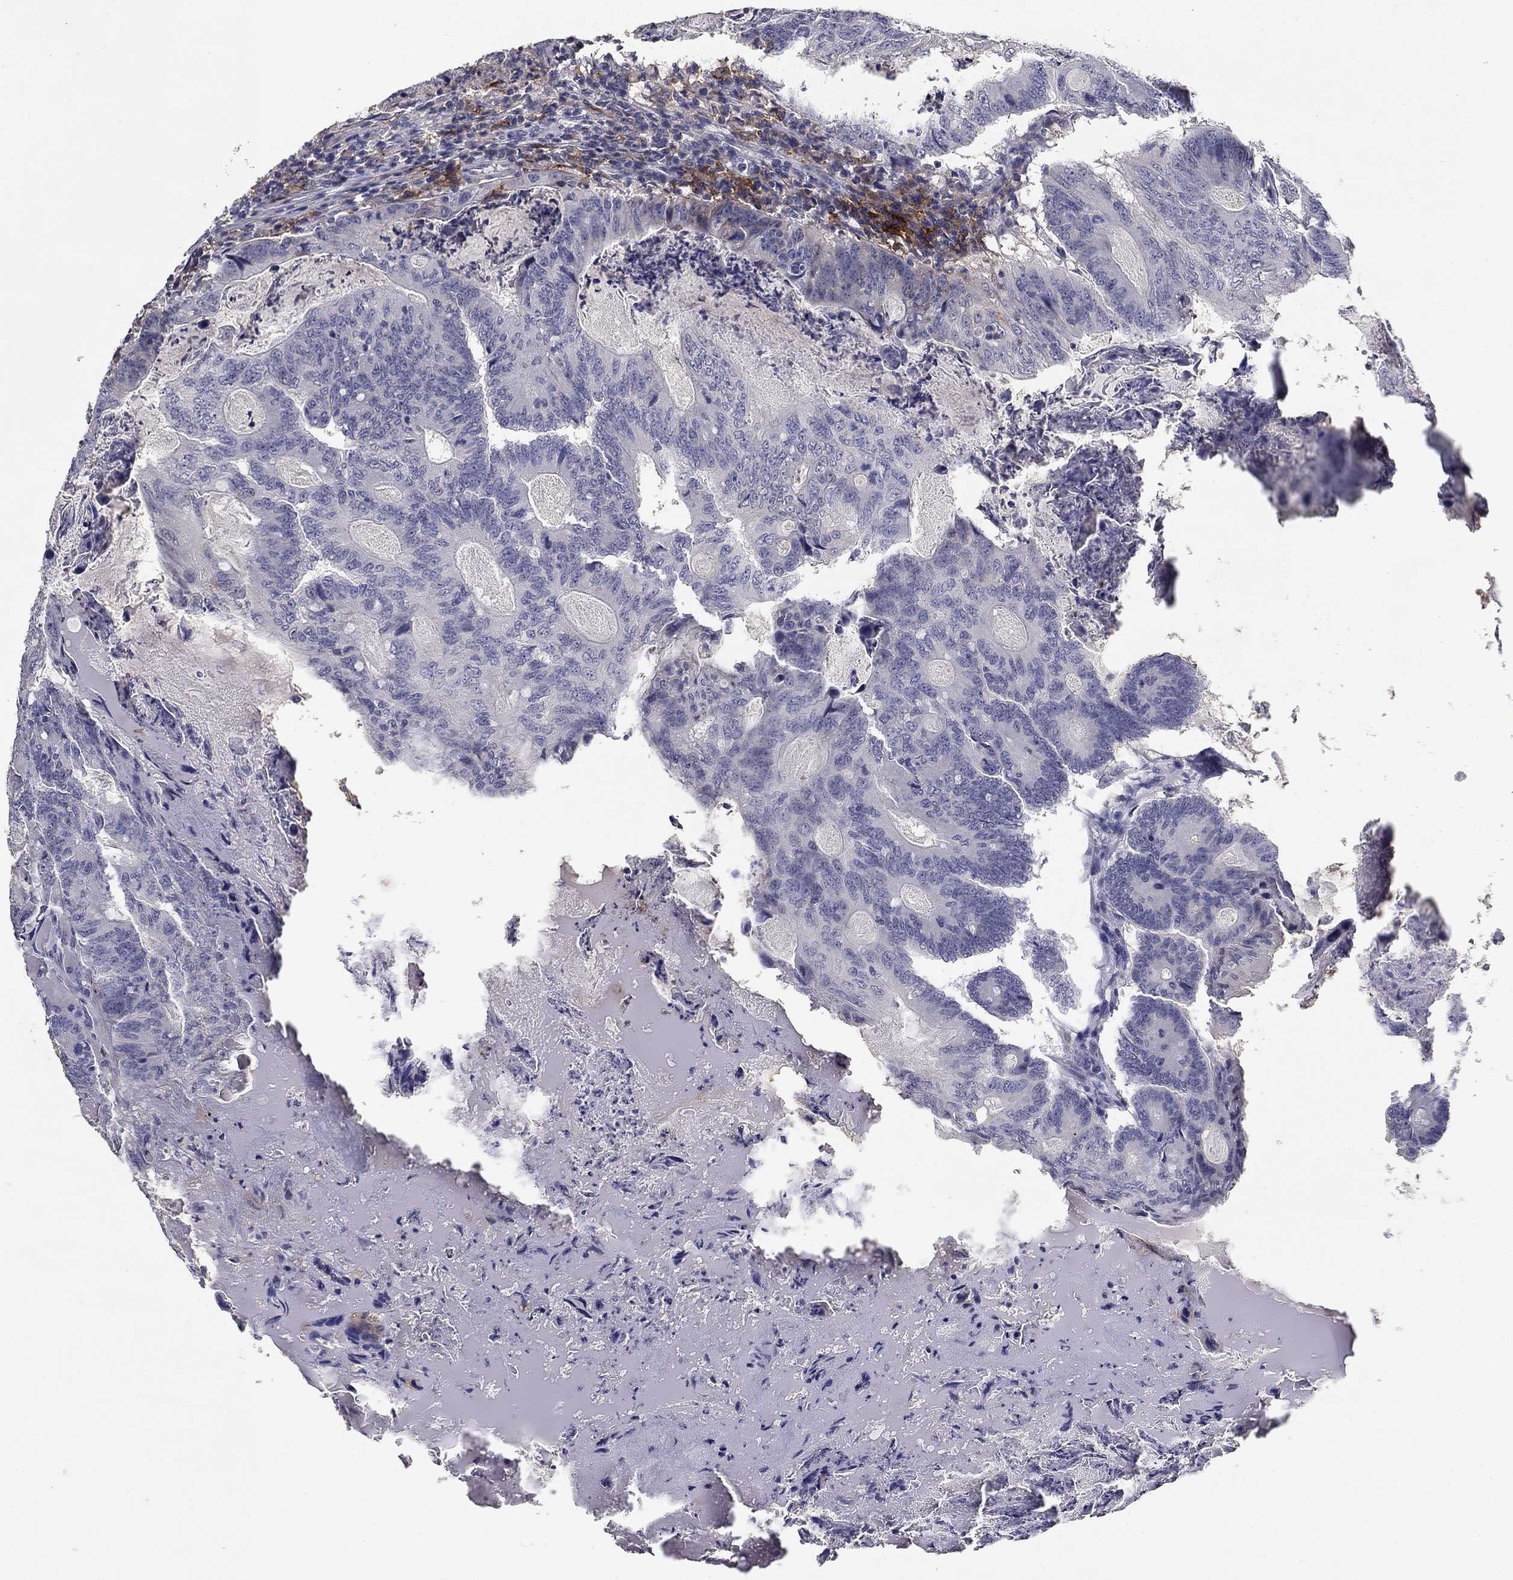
{"staining": {"intensity": "negative", "quantity": "none", "location": "none"}, "tissue": "colorectal cancer", "cell_type": "Tumor cells", "image_type": "cancer", "snomed": [{"axis": "morphology", "description": "Adenocarcinoma, NOS"}, {"axis": "topography", "description": "Colon"}], "caption": "Immunohistochemical staining of colorectal cancer (adenocarcinoma) demonstrates no significant positivity in tumor cells. (DAB IHC, high magnification).", "gene": "CD274", "patient": {"sex": "female", "age": 70}}